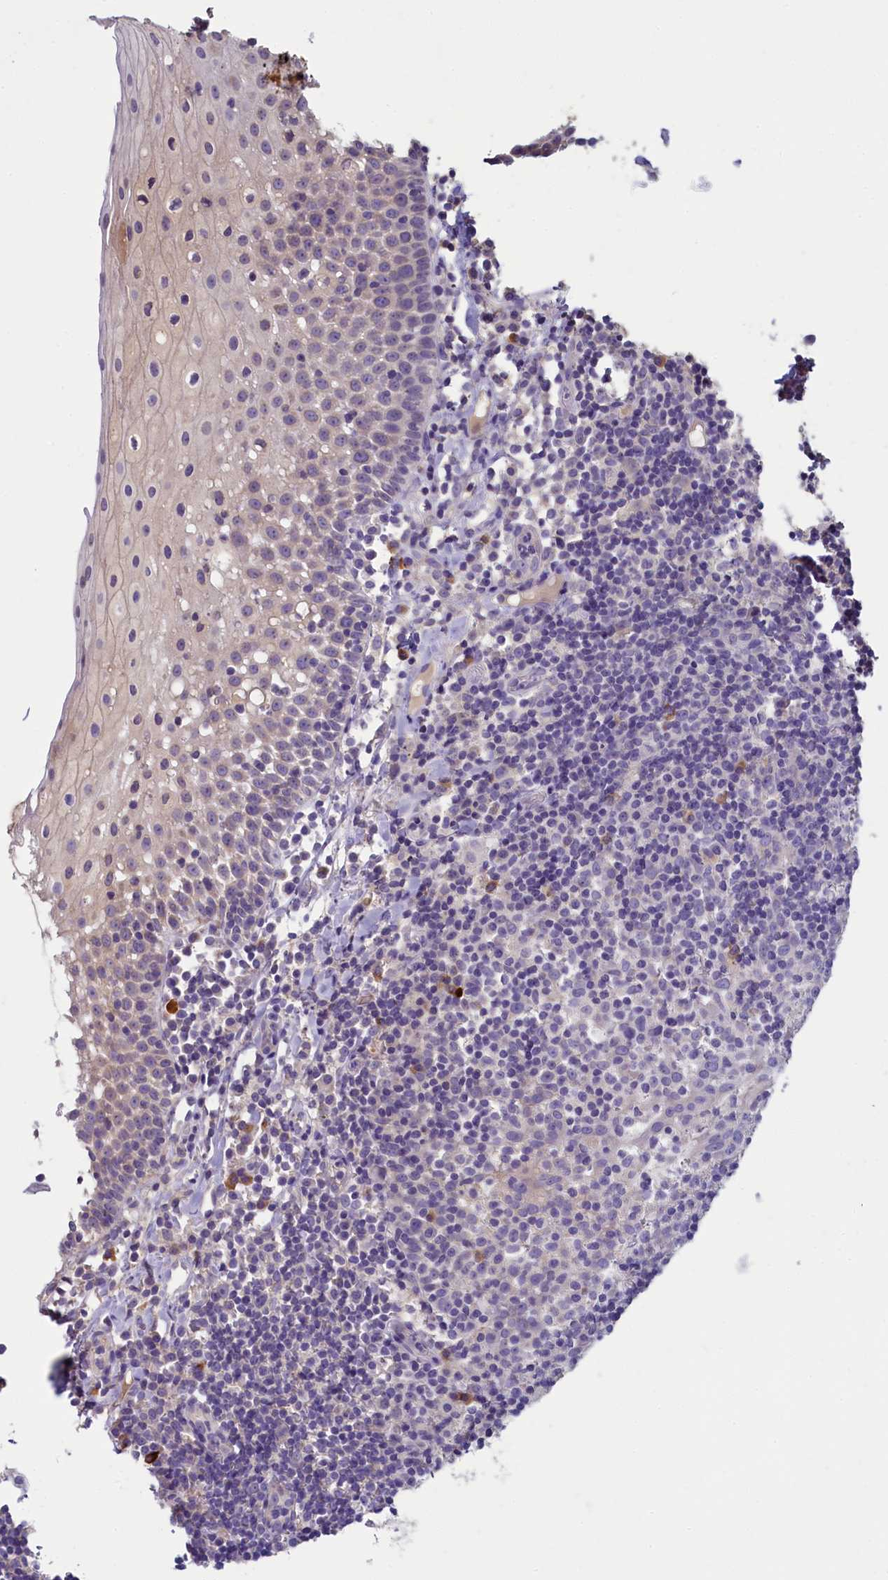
{"staining": {"intensity": "weak", "quantity": "<25%", "location": "cytoplasmic/membranous"}, "tissue": "oral mucosa", "cell_type": "Squamous epithelial cells", "image_type": "normal", "snomed": [{"axis": "morphology", "description": "Normal tissue, NOS"}, {"axis": "topography", "description": "Oral tissue"}], "caption": "Immunohistochemistry image of benign oral mucosa: oral mucosa stained with DAB (3,3'-diaminobenzidine) reveals no significant protein staining in squamous epithelial cells. (Immunohistochemistry, brightfield microscopy, high magnification).", "gene": "NUDT6", "patient": {"sex": "female", "age": 69}}